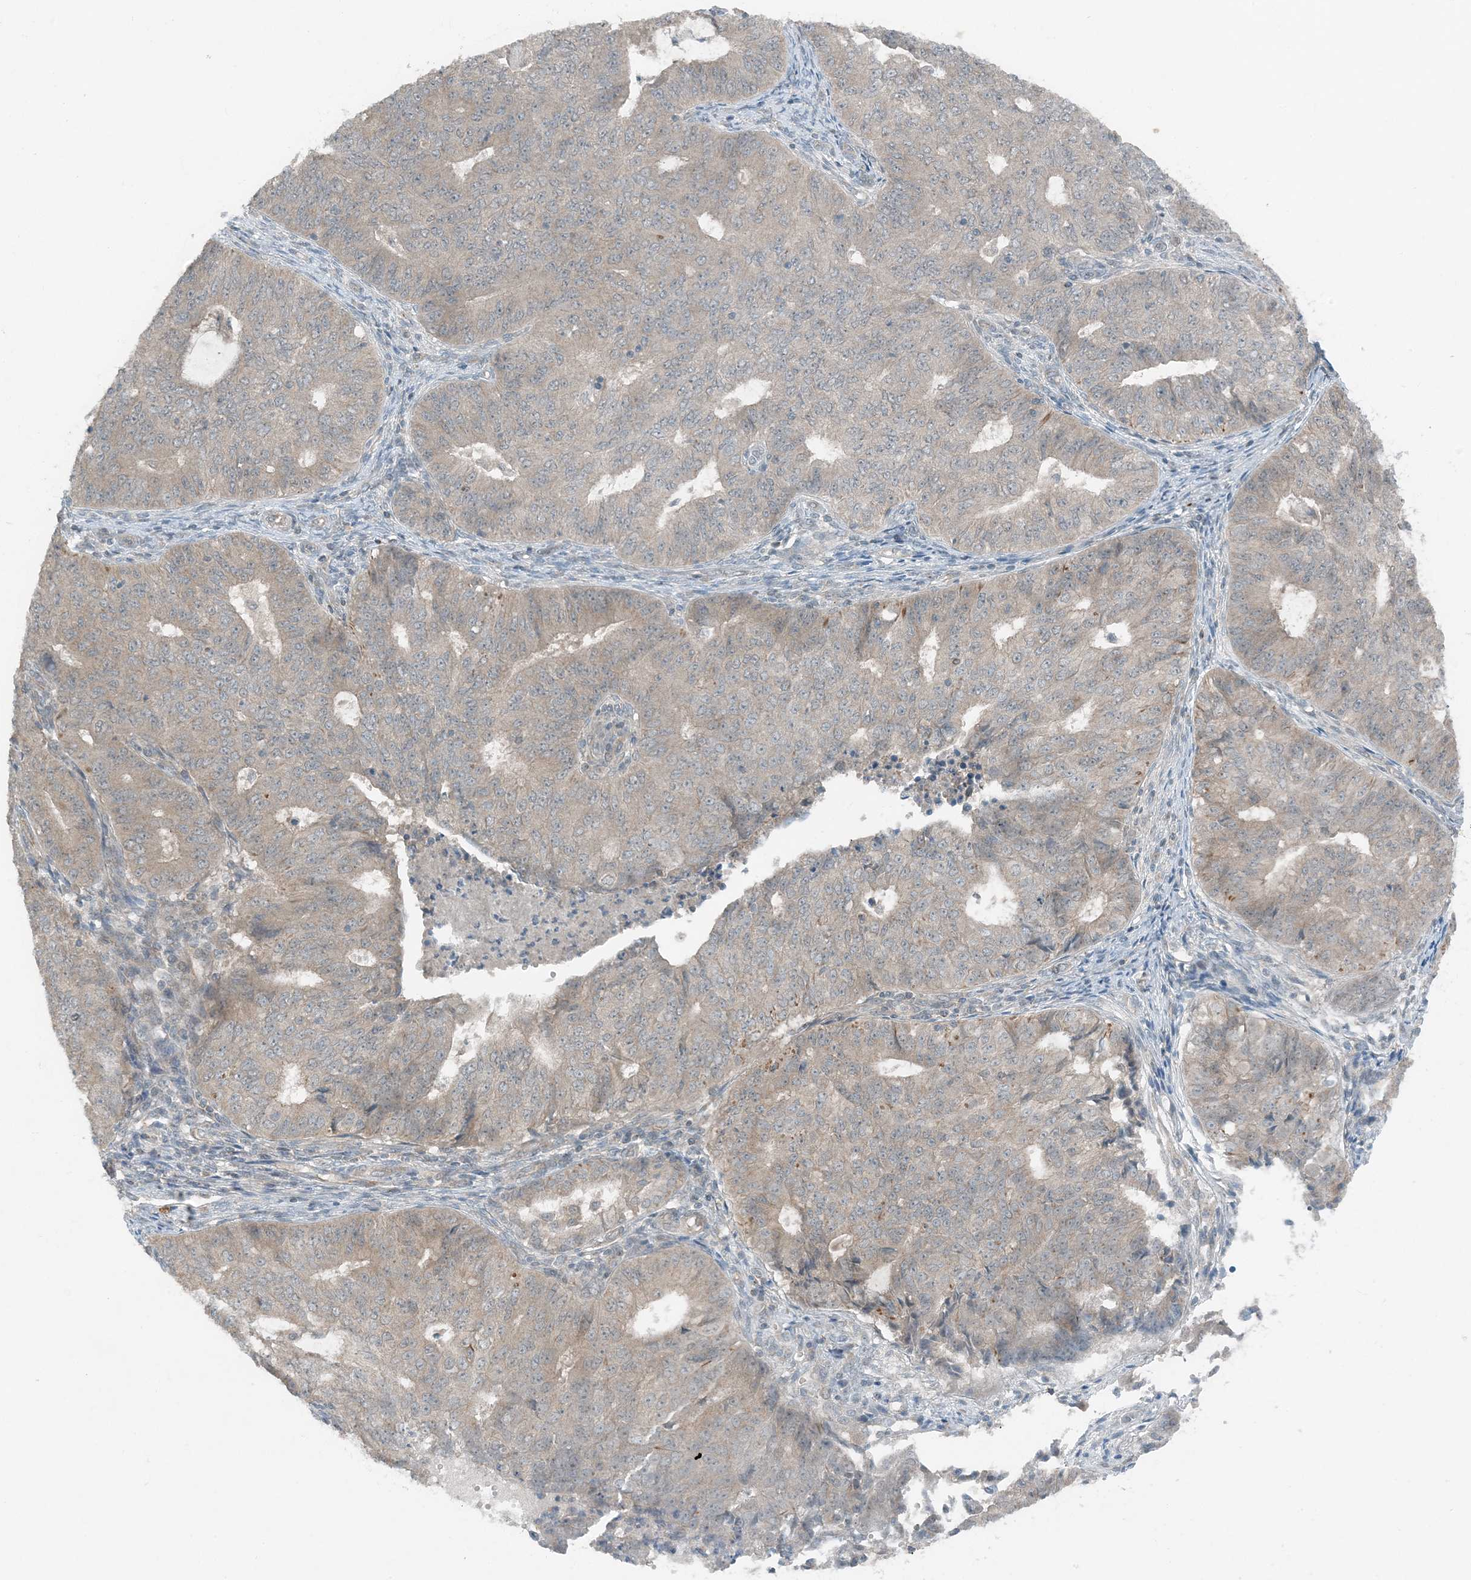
{"staining": {"intensity": "weak", "quantity": "<25%", "location": "cytoplasmic/membranous"}, "tissue": "endometrial cancer", "cell_type": "Tumor cells", "image_type": "cancer", "snomed": [{"axis": "morphology", "description": "Adenocarcinoma, NOS"}, {"axis": "topography", "description": "Endometrium"}], "caption": "Histopathology image shows no significant protein expression in tumor cells of endometrial cancer (adenocarcinoma).", "gene": "MITD1", "patient": {"sex": "female", "age": 32}}